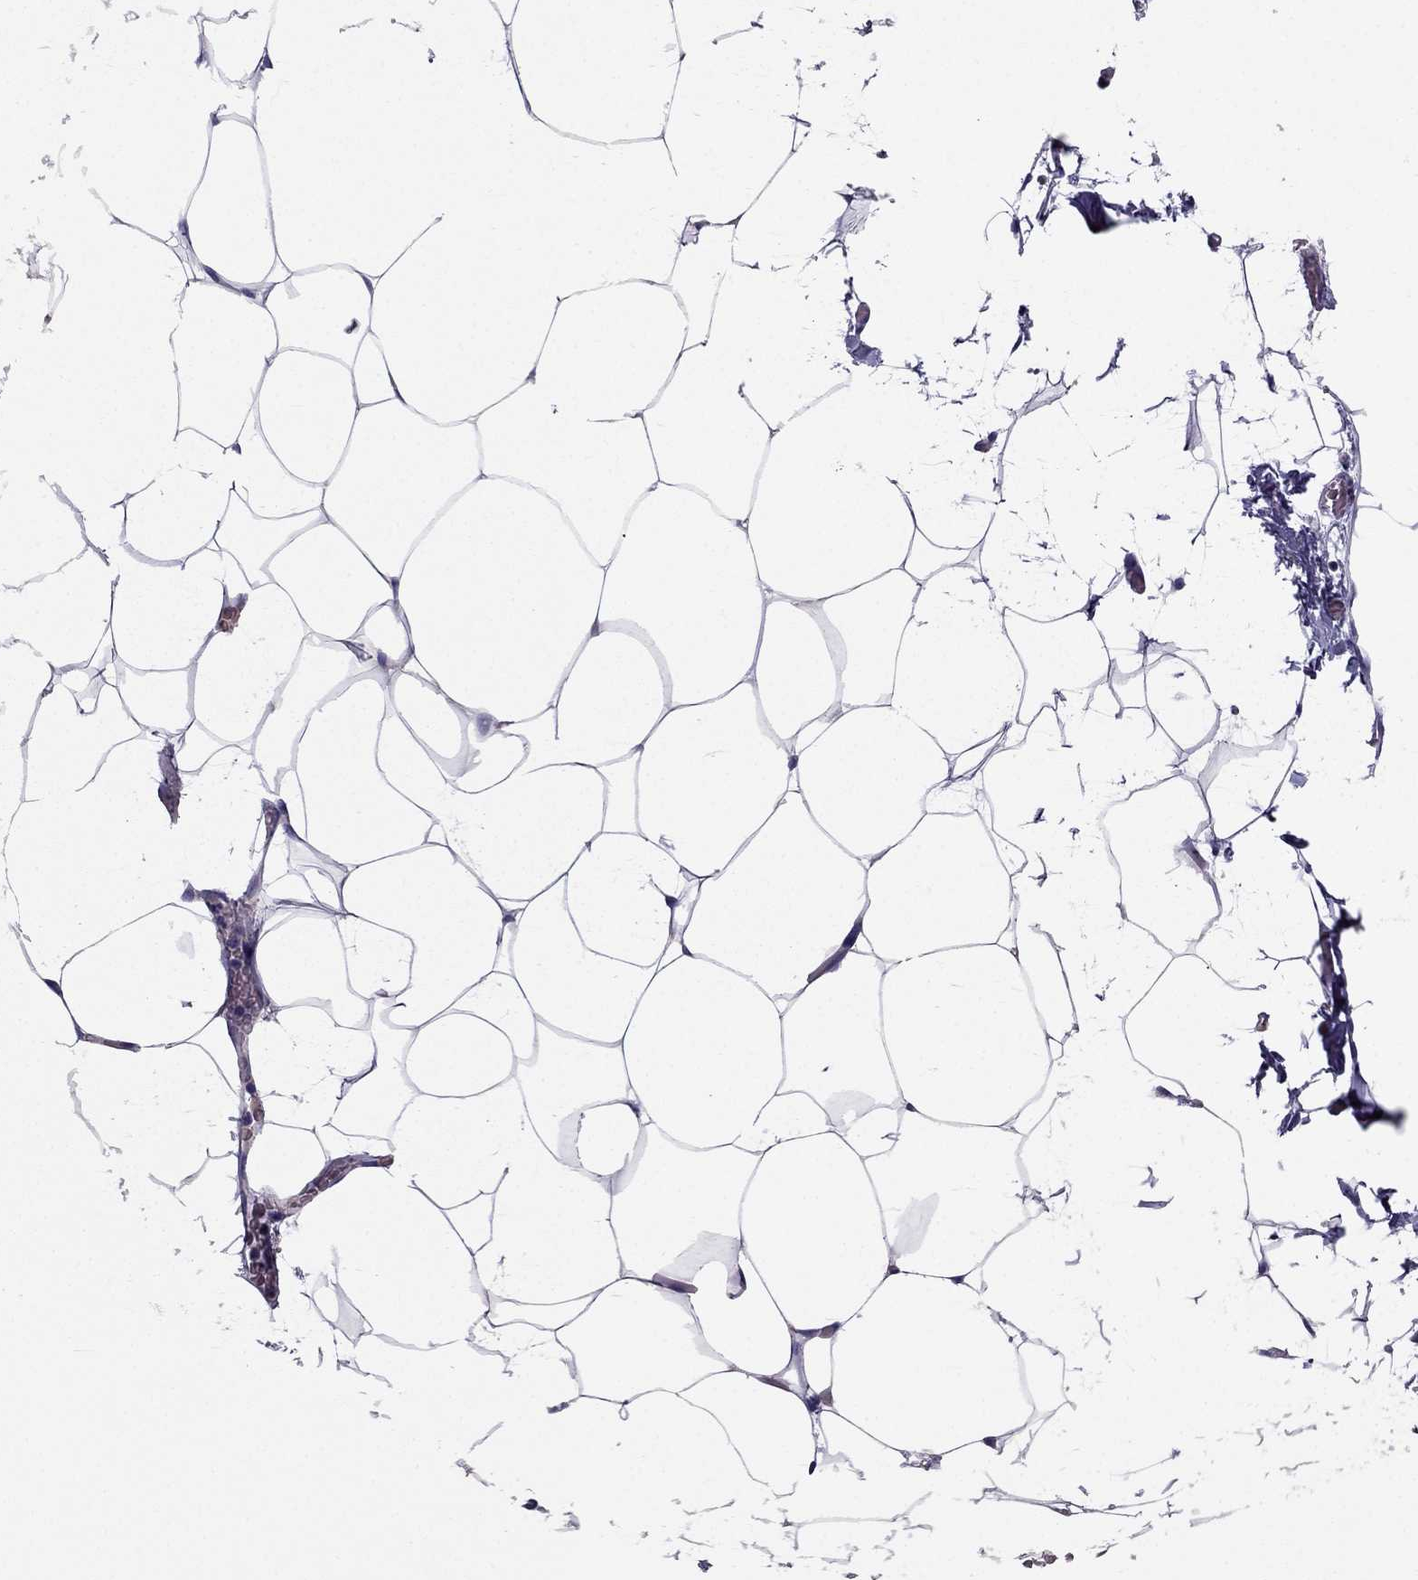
{"staining": {"intensity": "negative", "quantity": "none", "location": "none"}, "tissue": "adipose tissue", "cell_type": "Adipocytes", "image_type": "normal", "snomed": [{"axis": "morphology", "description": "Normal tissue, NOS"}, {"axis": "topography", "description": "Adipose tissue"}], "caption": "A high-resolution photomicrograph shows IHC staining of normal adipose tissue, which reveals no significant positivity in adipocytes. Nuclei are stained in blue.", "gene": "TBC1D21", "patient": {"sex": "male", "age": 57}}